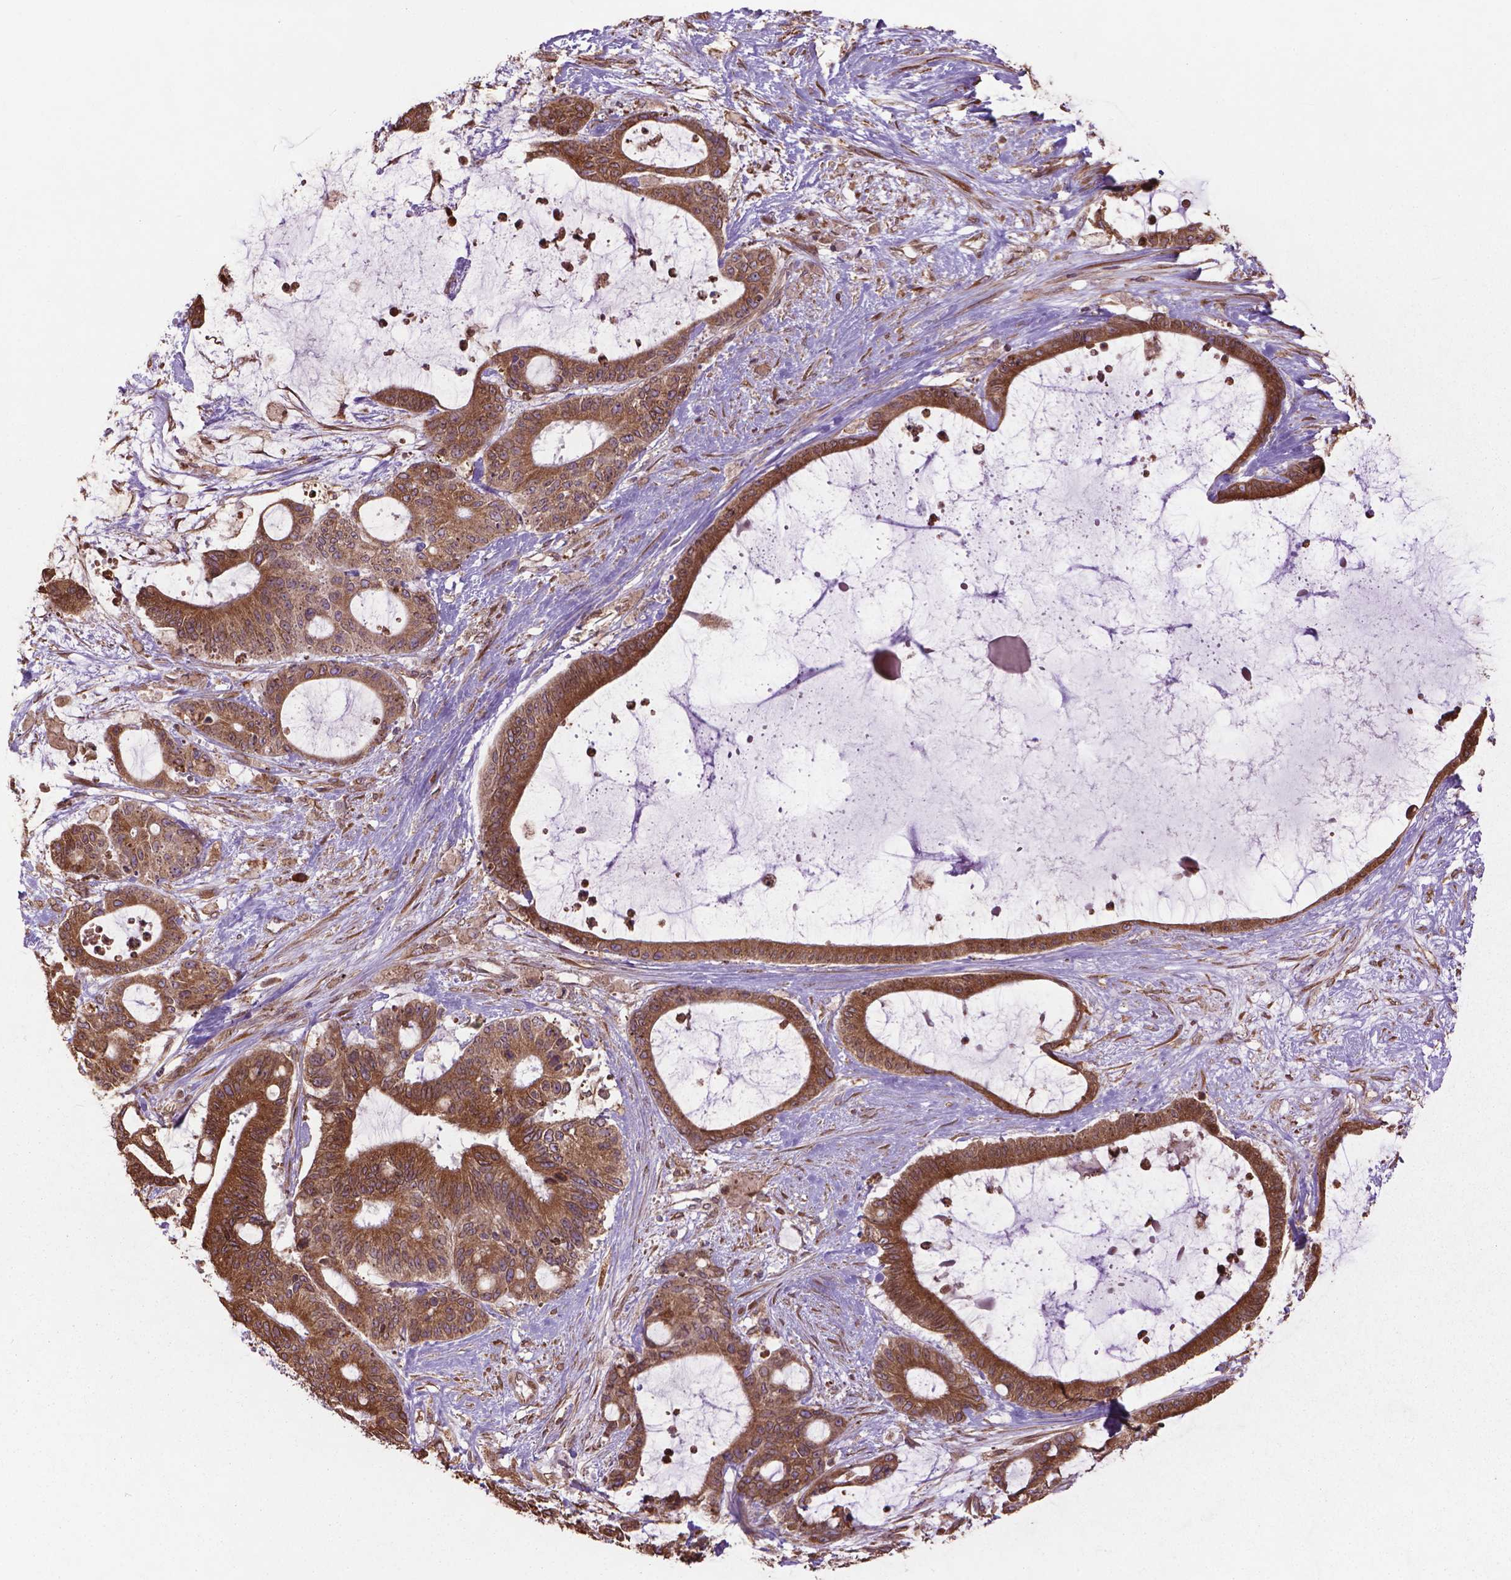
{"staining": {"intensity": "moderate", "quantity": ">75%", "location": "cytoplasmic/membranous"}, "tissue": "liver cancer", "cell_type": "Tumor cells", "image_type": "cancer", "snomed": [{"axis": "morphology", "description": "Normal tissue, NOS"}, {"axis": "morphology", "description": "Cholangiocarcinoma"}, {"axis": "topography", "description": "Liver"}, {"axis": "topography", "description": "Peripheral nerve tissue"}], "caption": "The immunohistochemical stain labels moderate cytoplasmic/membranous expression in tumor cells of liver cancer tissue.", "gene": "GAS1", "patient": {"sex": "female", "age": 73}}